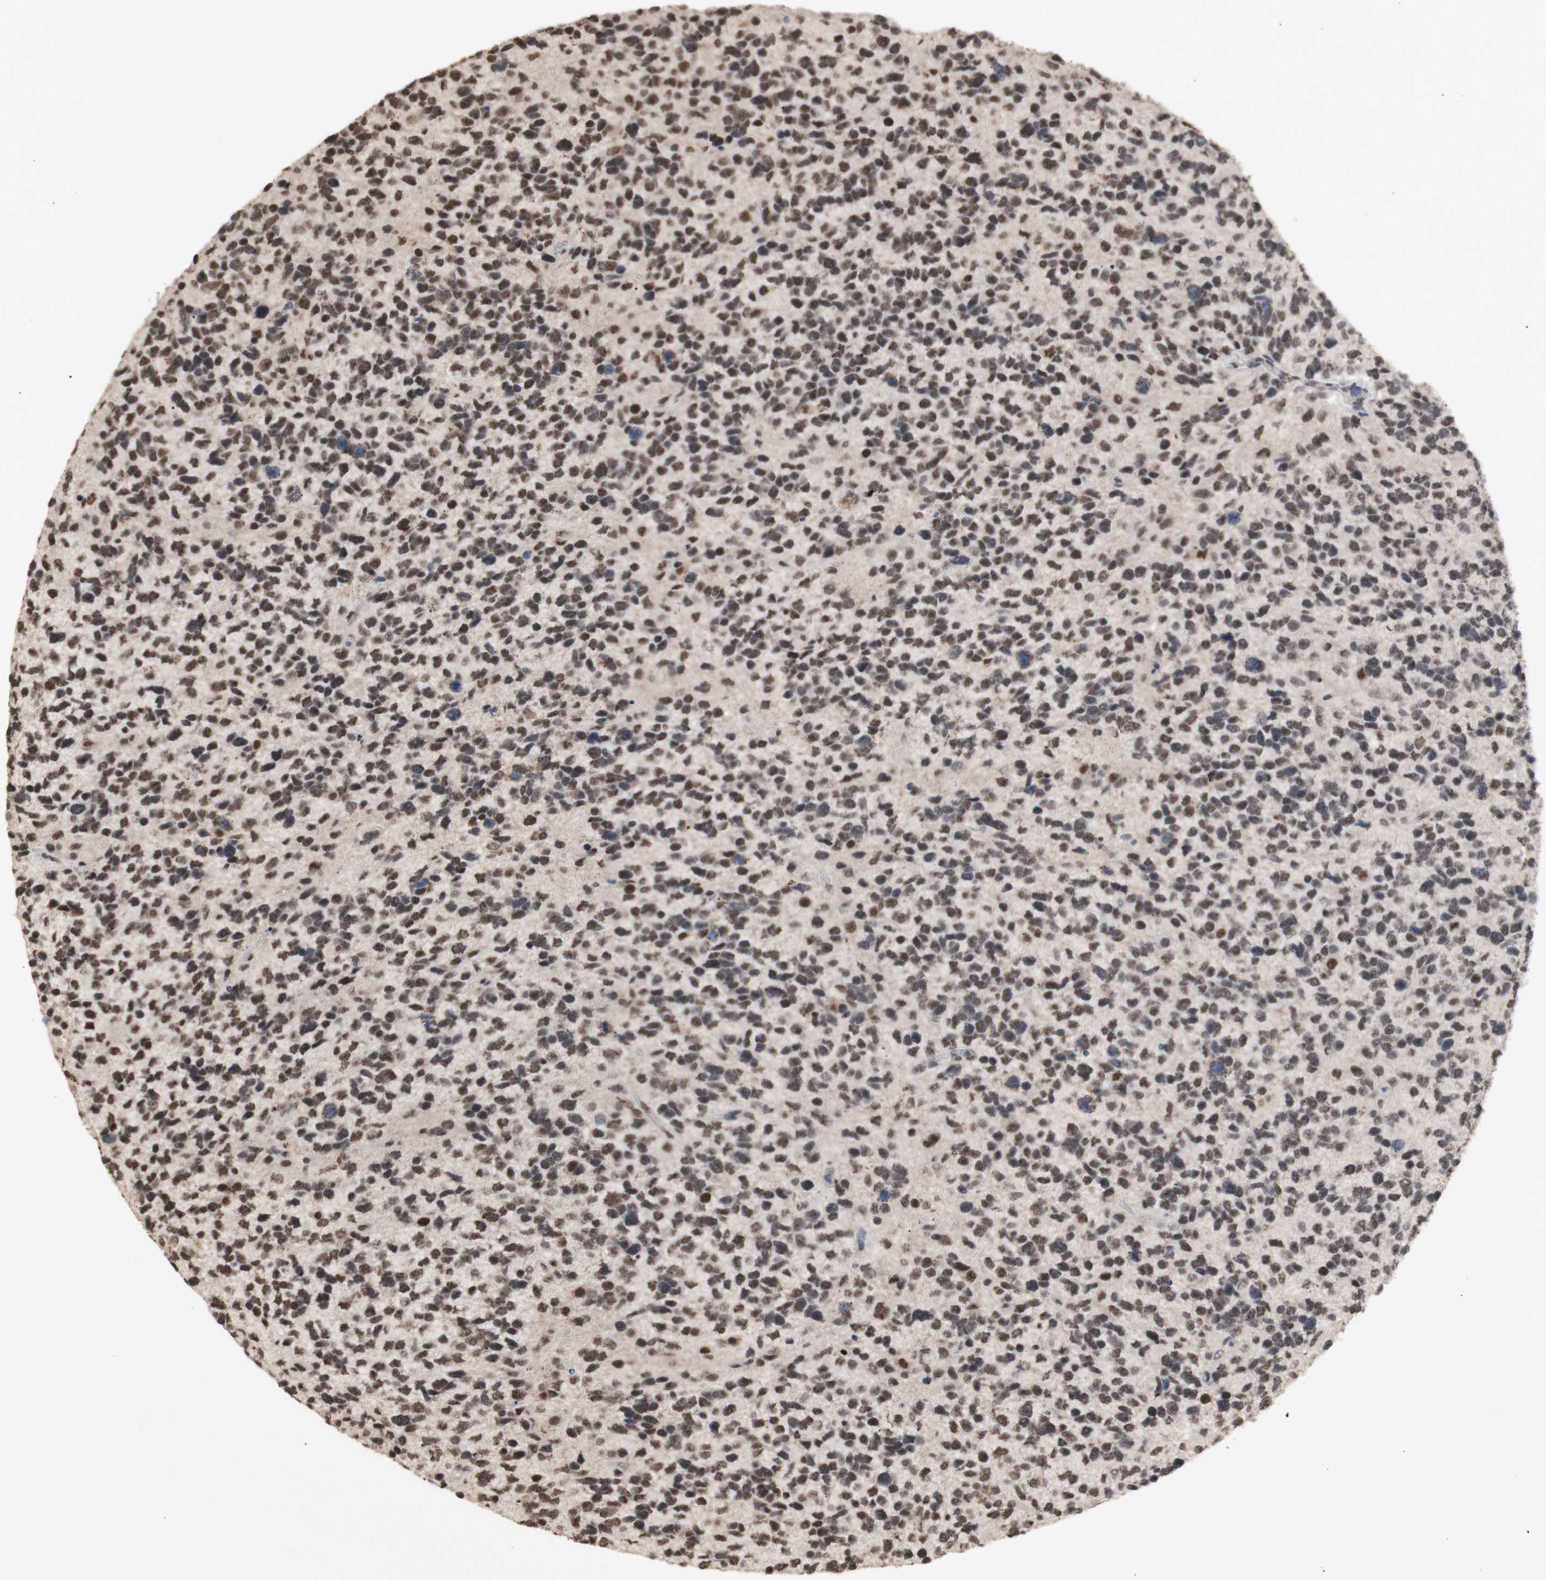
{"staining": {"intensity": "moderate", "quantity": ">75%", "location": "nuclear"}, "tissue": "glioma", "cell_type": "Tumor cells", "image_type": "cancer", "snomed": [{"axis": "morphology", "description": "Glioma, malignant, High grade"}, {"axis": "topography", "description": "Brain"}], "caption": "Malignant glioma (high-grade) stained with immunohistochemistry (IHC) demonstrates moderate nuclear staining in about >75% of tumor cells. (DAB = brown stain, brightfield microscopy at high magnification).", "gene": "SFPQ", "patient": {"sex": "female", "age": 58}}